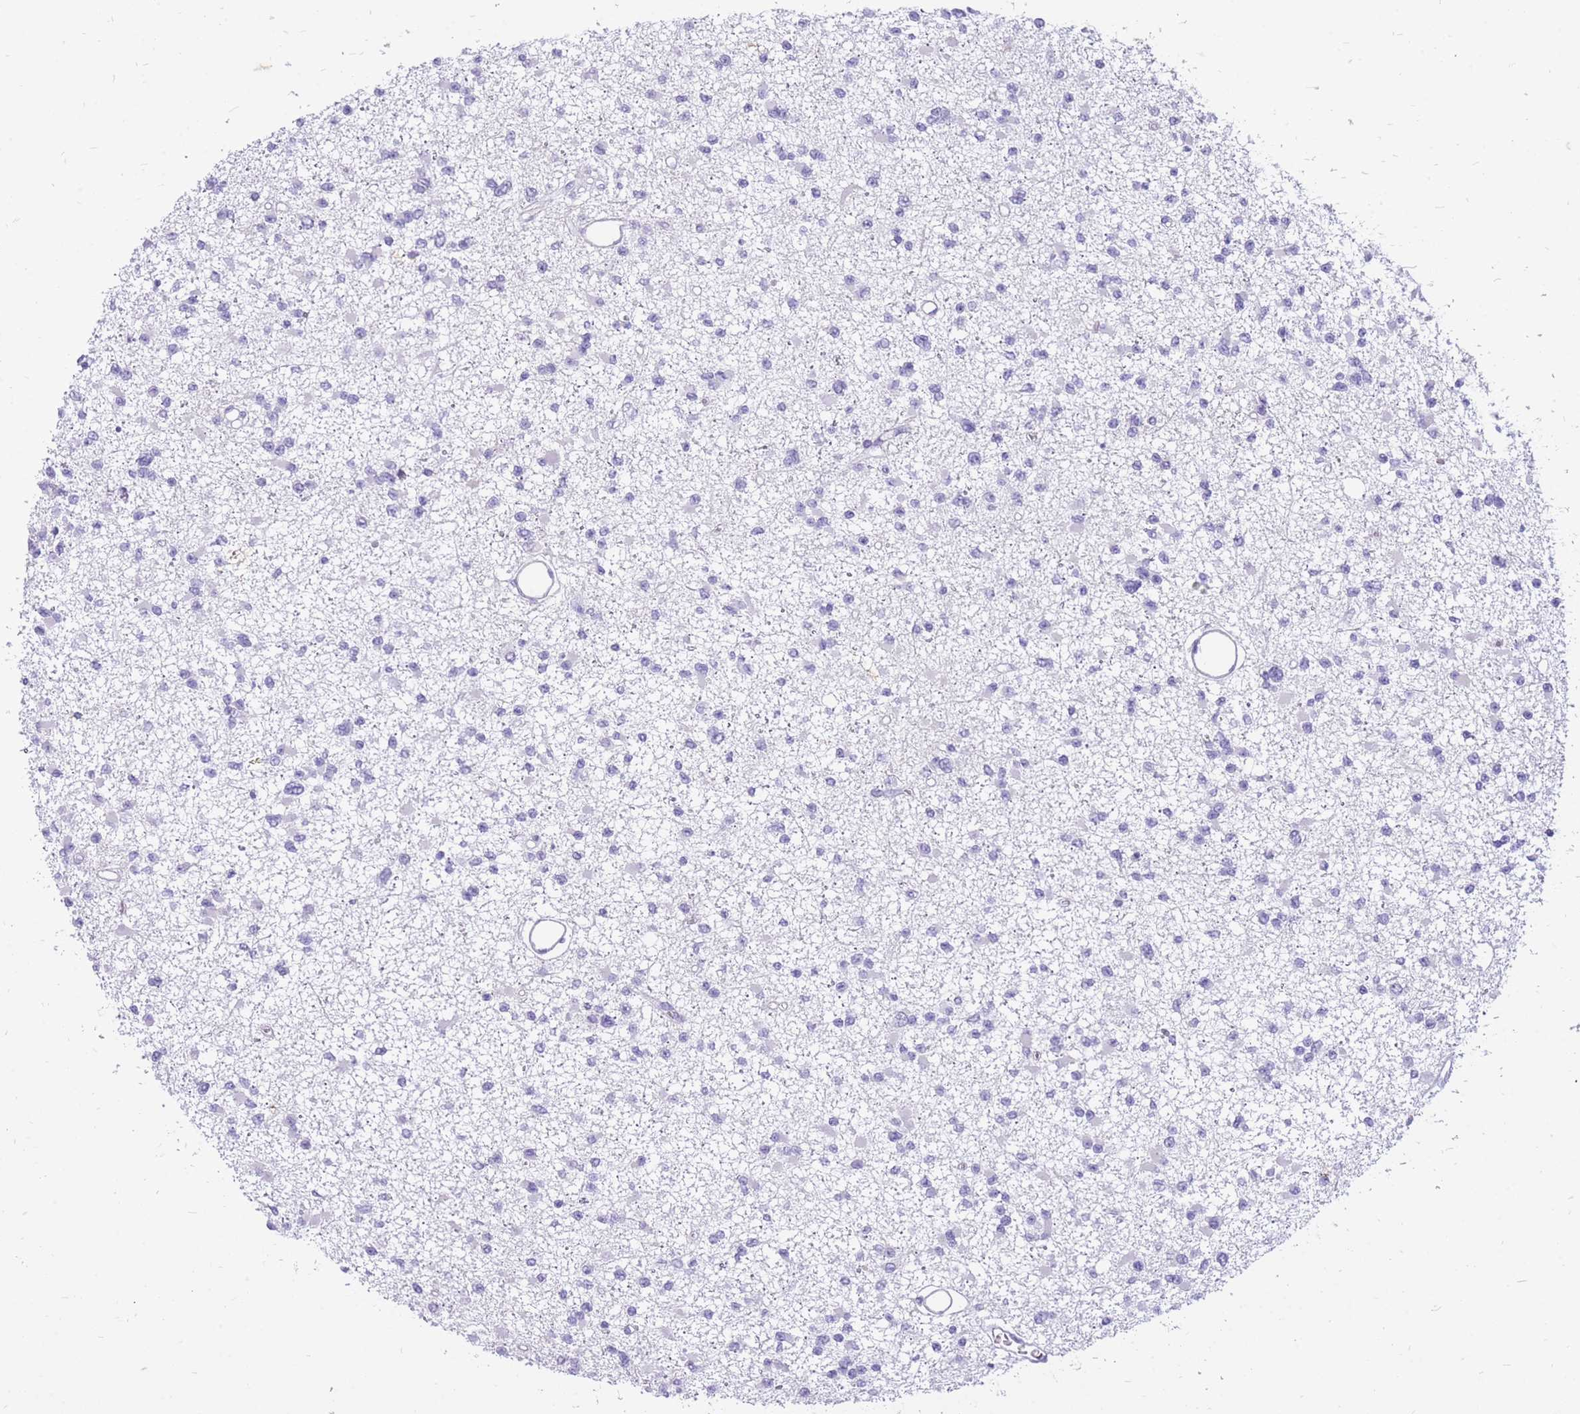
{"staining": {"intensity": "negative", "quantity": "none", "location": "none"}, "tissue": "glioma", "cell_type": "Tumor cells", "image_type": "cancer", "snomed": [{"axis": "morphology", "description": "Glioma, malignant, Low grade"}, {"axis": "topography", "description": "Brain"}], "caption": "This is an immunohistochemistry micrograph of glioma. There is no staining in tumor cells.", "gene": "ZFP37", "patient": {"sex": "female", "age": 22}}